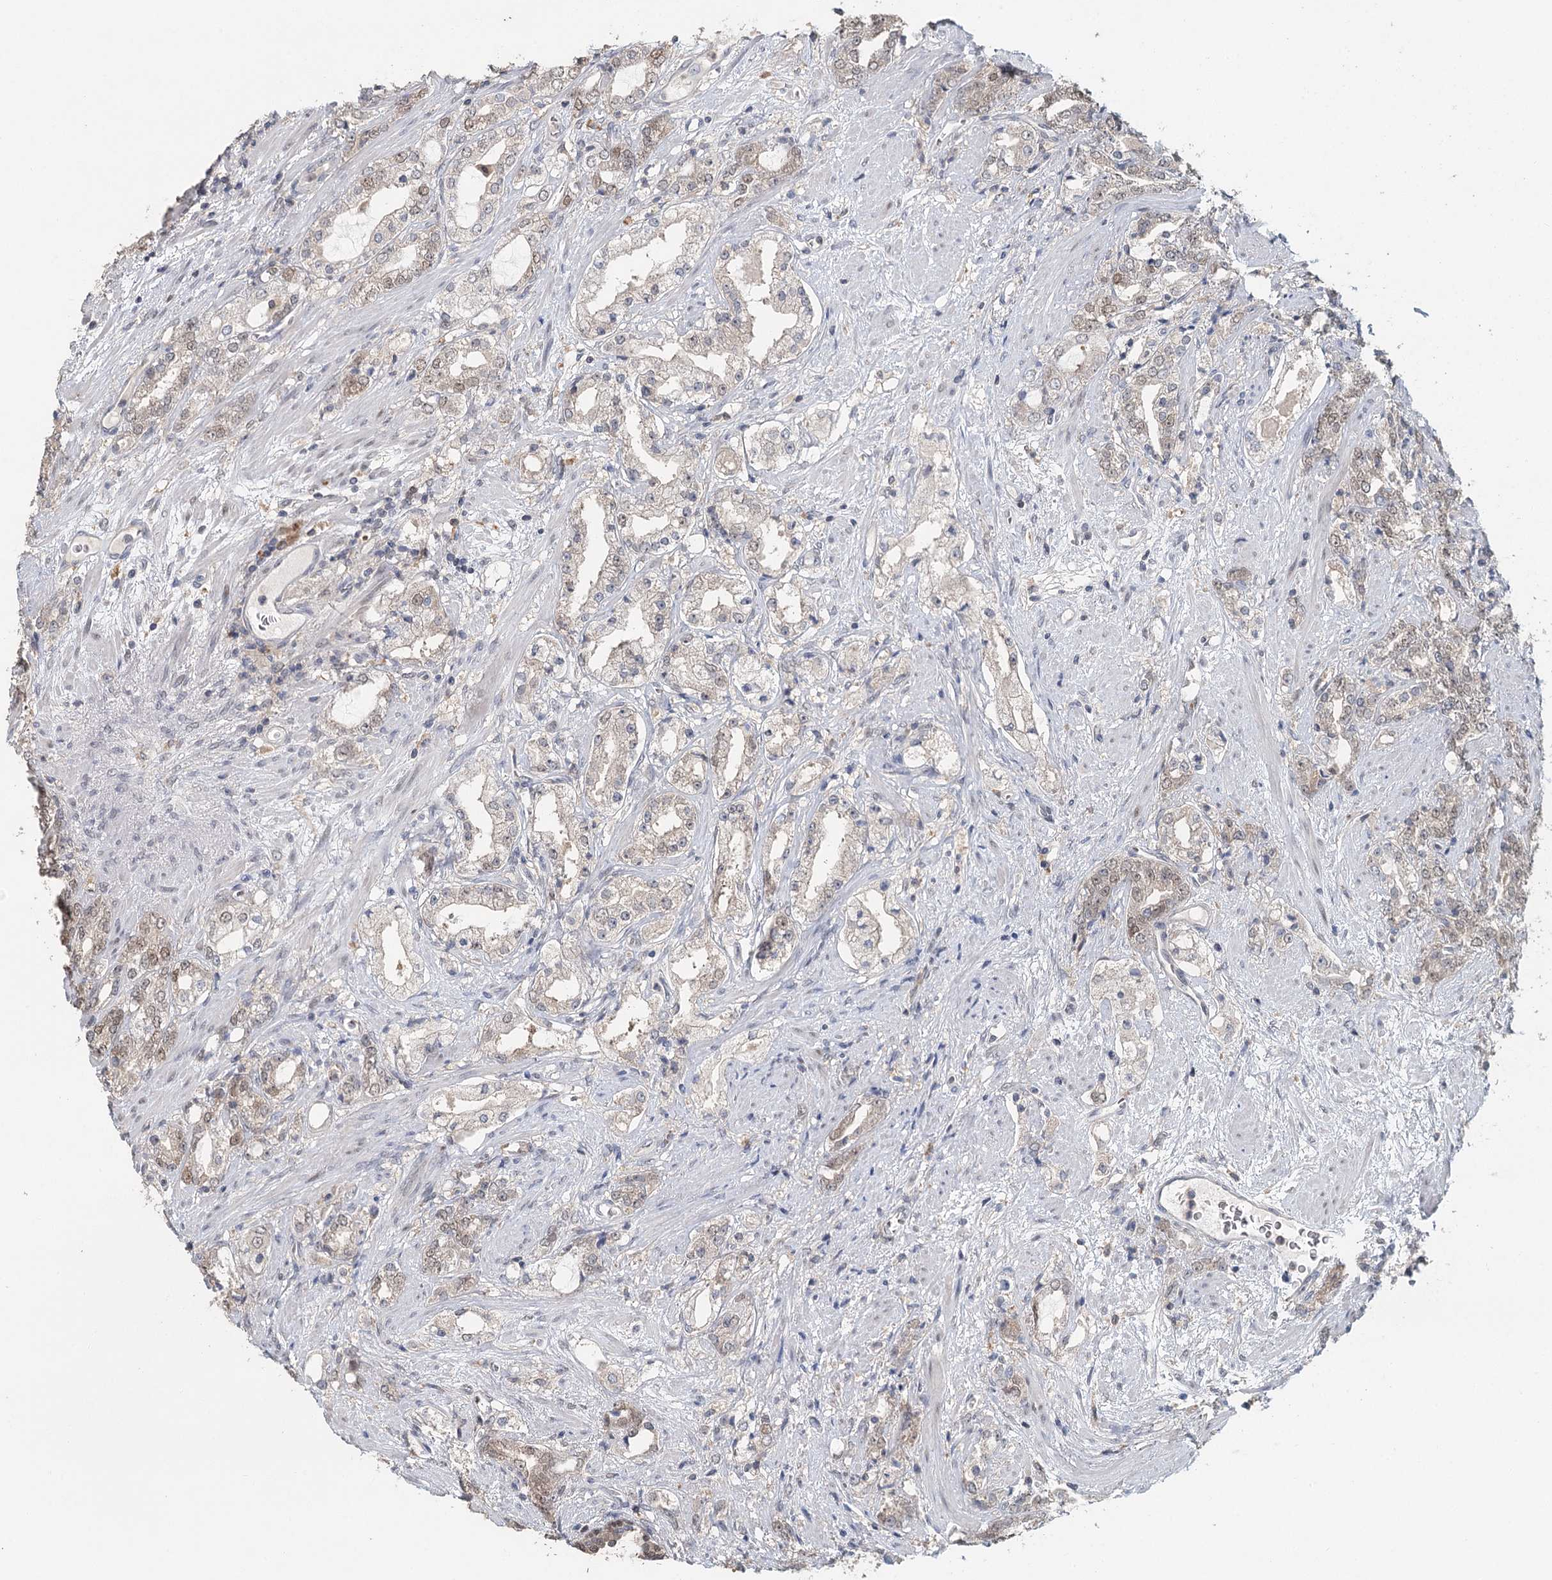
{"staining": {"intensity": "weak", "quantity": "<25%", "location": "nuclear"}, "tissue": "prostate cancer", "cell_type": "Tumor cells", "image_type": "cancer", "snomed": [{"axis": "morphology", "description": "Adenocarcinoma, High grade"}, {"axis": "topography", "description": "Prostate"}], "caption": "IHC image of human adenocarcinoma (high-grade) (prostate) stained for a protein (brown), which reveals no positivity in tumor cells.", "gene": "ADK", "patient": {"sex": "male", "age": 64}}